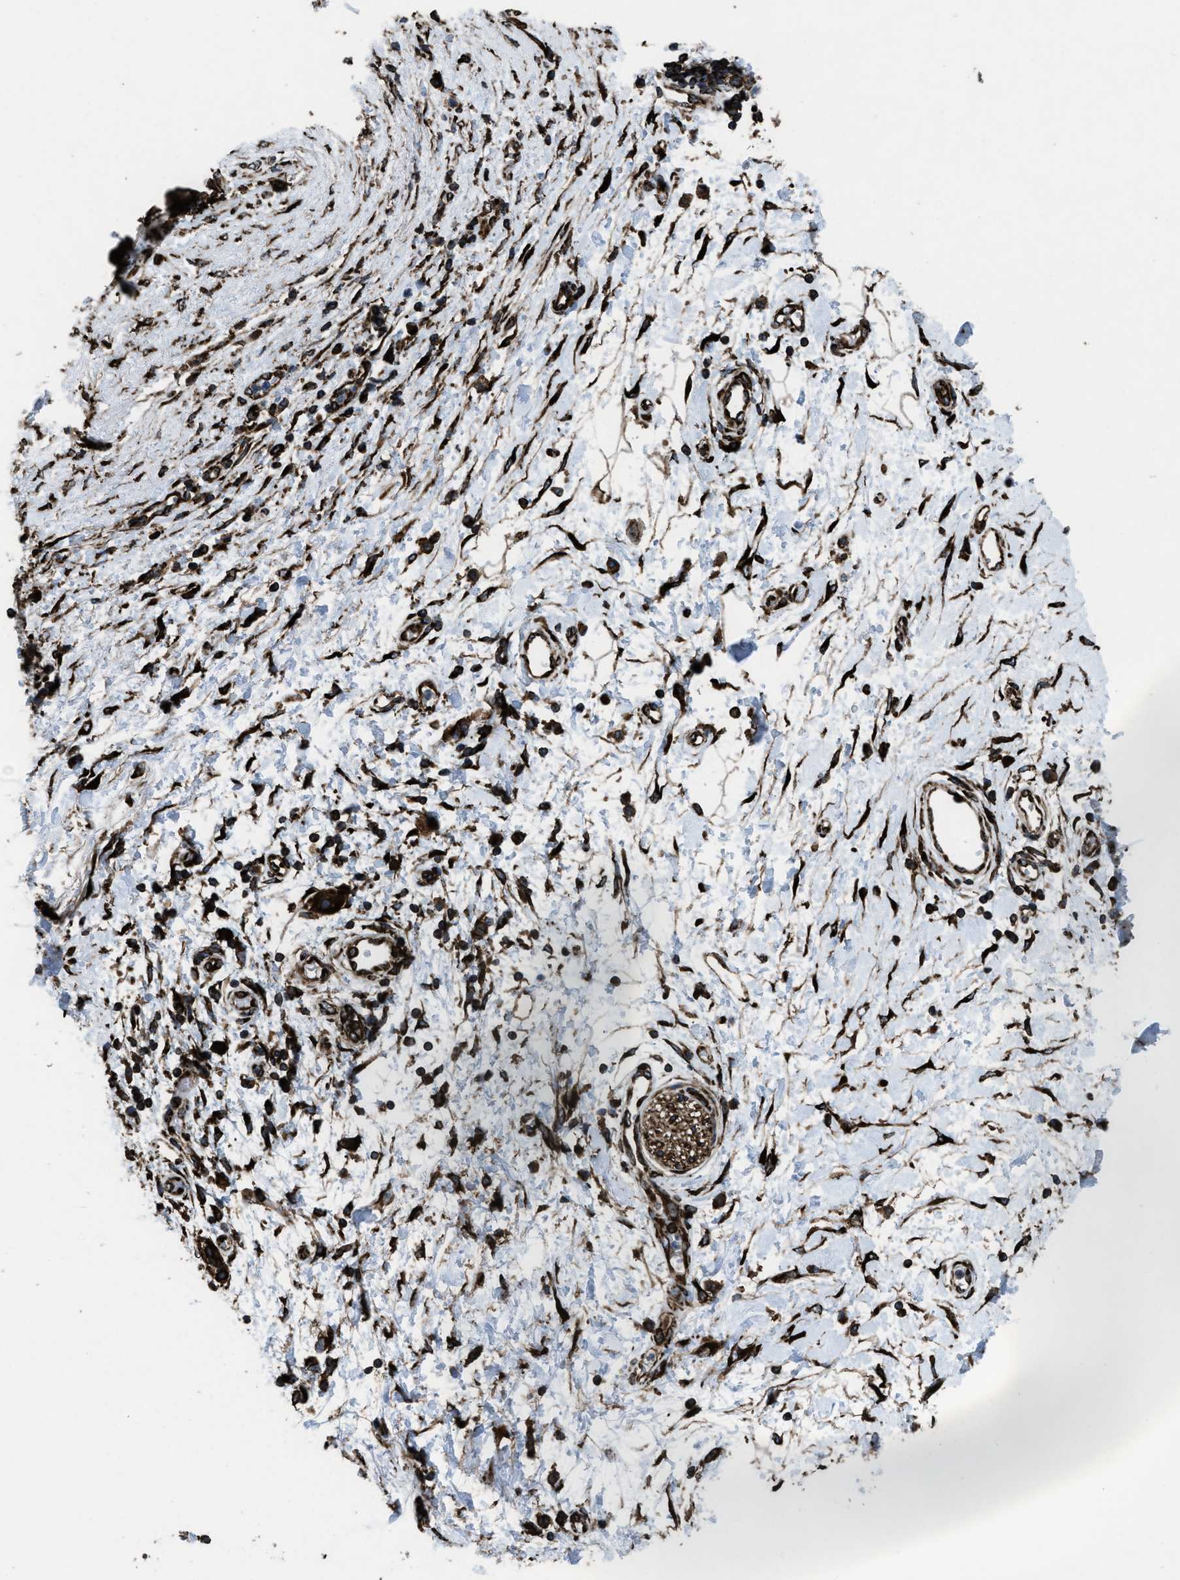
{"staining": {"intensity": "strong", "quantity": ">75%", "location": "cytoplasmic/membranous"}, "tissue": "pancreatic cancer", "cell_type": "Tumor cells", "image_type": "cancer", "snomed": [{"axis": "morphology", "description": "Adenocarcinoma, NOS"}, {"axis": "topography", "description": "Pancreas"}], "caption": "There is high levels of strong cytoplasmic/membranous staining in tumor cells of pancreatic cancer (adenocarcinoma), as demonstrated by immunohistochemical staining (brown color).", "gene": "CAPRIN1", "patient": {"sex": "female", "age": 60}}